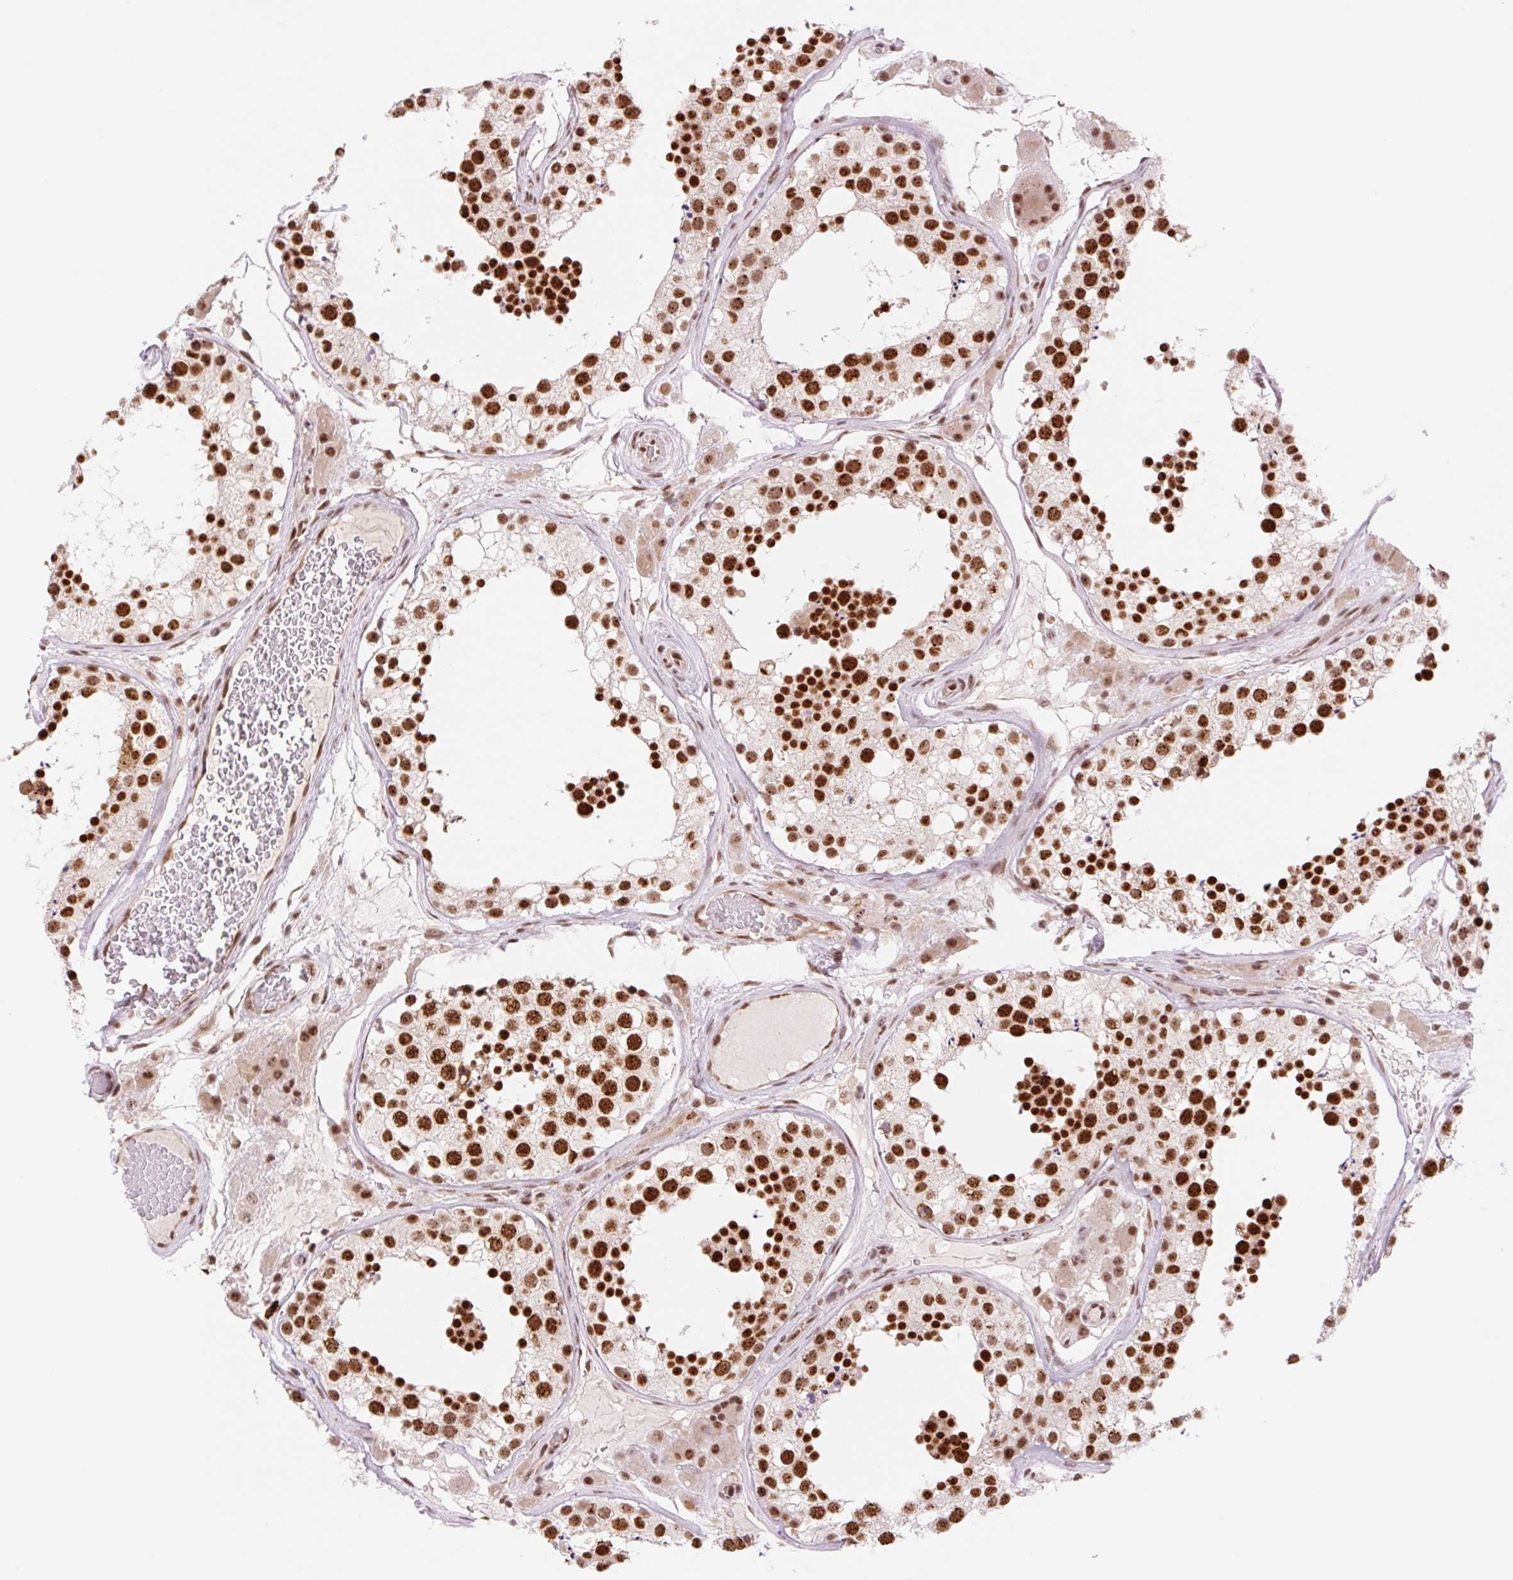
{"staining": {"intensity": "strong", "quantity": ">75%", "location": "nuclear"}, "tissue": "testis", "cell_type": "Cells in seminiferous ducts", "image_type": "normal", "snomed": [{"axis": "morphology", "description": "Normal tissue, NOS"}, {"axis": "topography", "description": "Testis"}], "caption": "High-magnification brightfield microscopy of unremarkable testis stained with DAB (3,3'-diaminobenzidine) (brown) and counterstained with hematoxylin (blue). cells in seminiferous ducts exhibit strong nuclear positivity is present in approximately>75% of cells. (DAB = brown stain, brightfield microscopy at high magnification).", "gene": "PRDM11", "patient": {"sex": "male", "age": 26}}